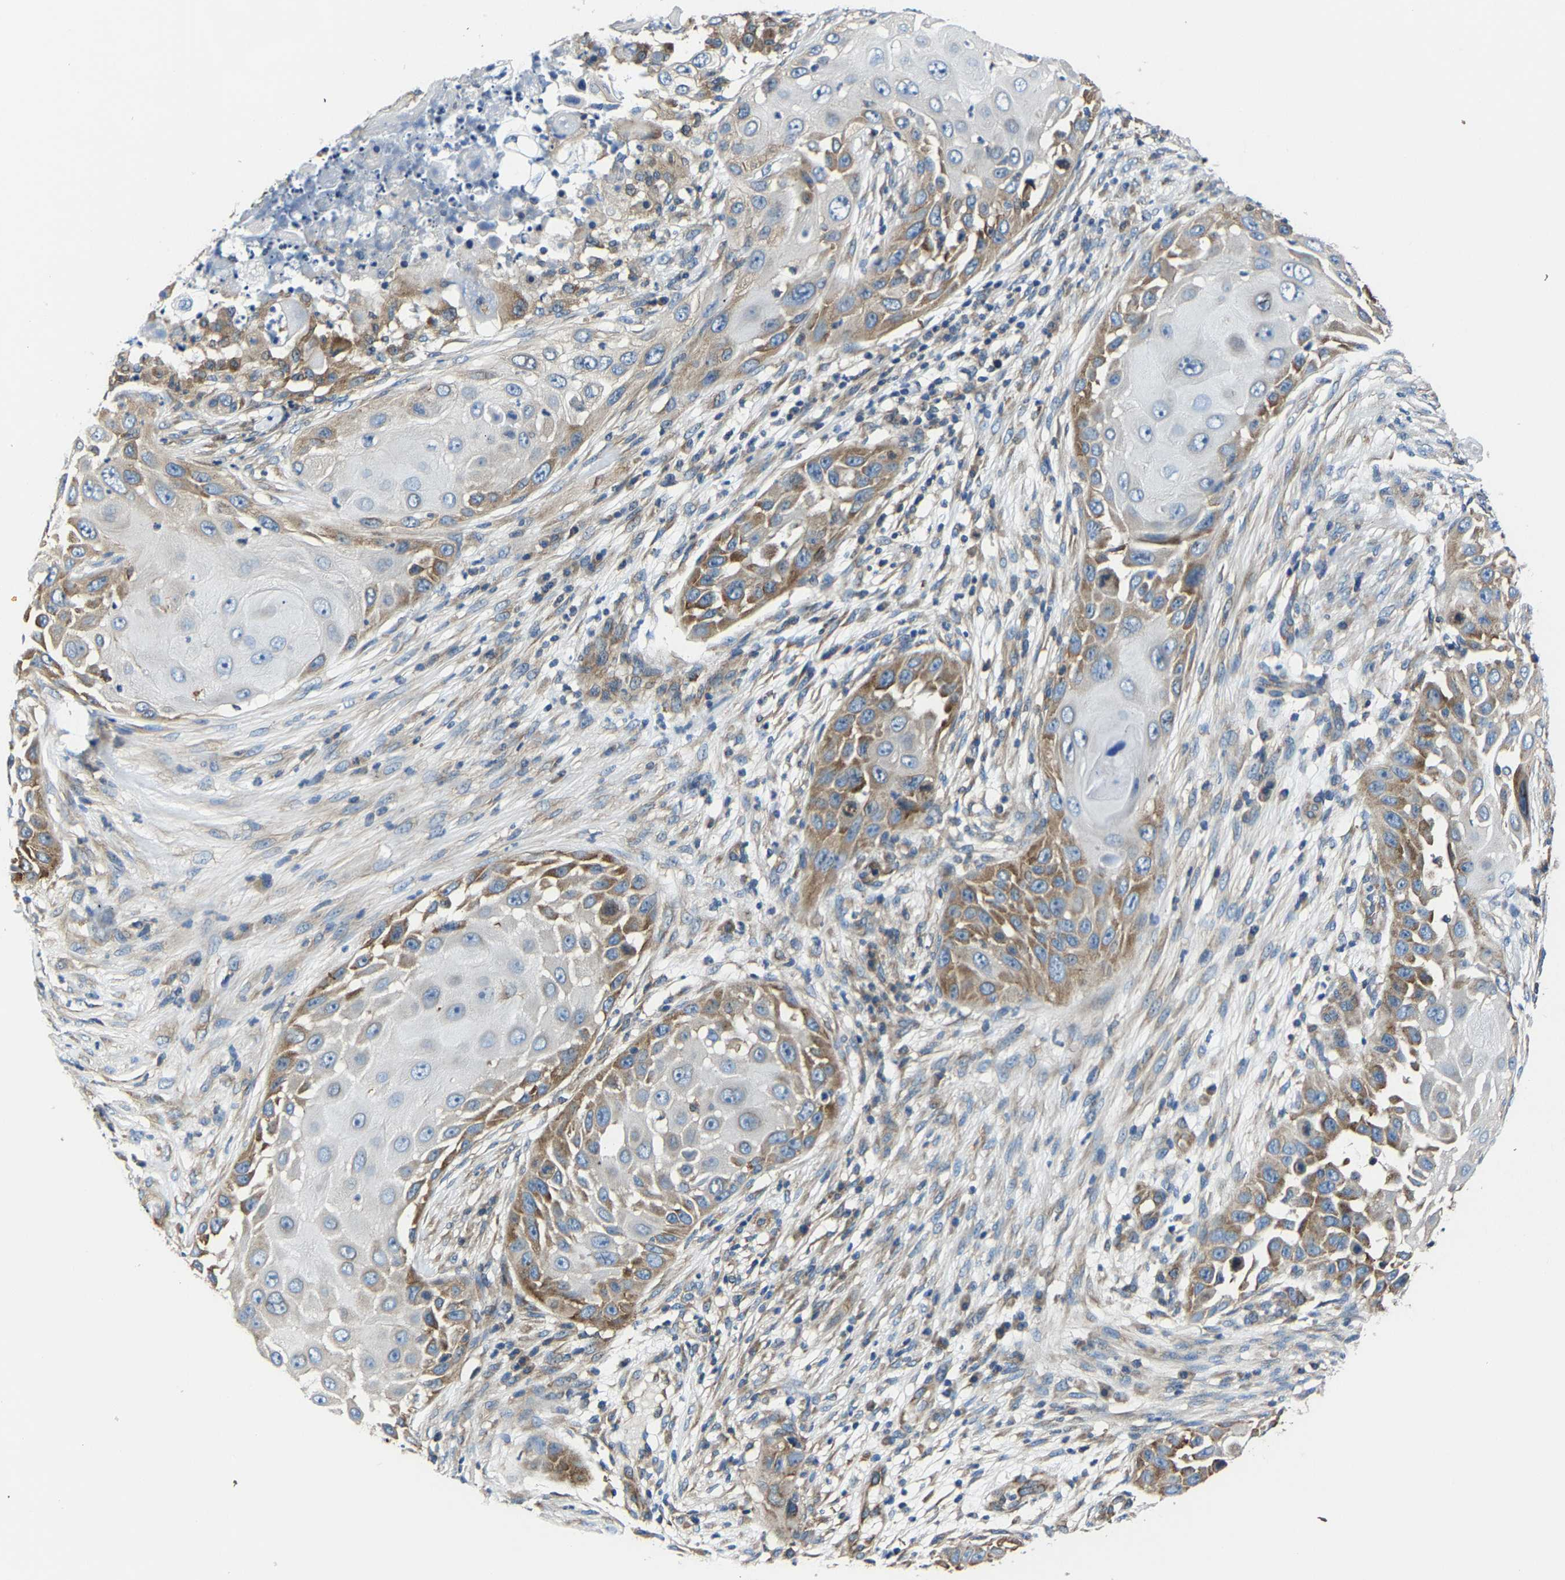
{"staining": {"intensity": "moderate", "quantity": "25%-75%", "location": "cytoplasmic/membranous"}, "tissue": "skin cancer", "cell_type": "Tumor cells", "image_type": "cancer", "snomed": [{"axis": "morphology", "description": "Squamous cell carcinoma, NOS"}, {"axis": "topography", "description": "Skin"}], "caption": "A medium amount of moderate cytoplasmic/membranous positivity is present in about 25%-75% of tumor cells in skin squamous cell carcinoma tissue. (IHC, brightfield microscopy, high magnification).", "gene": "G3BP2", "patient": {"sex": "female", "age": 44}}